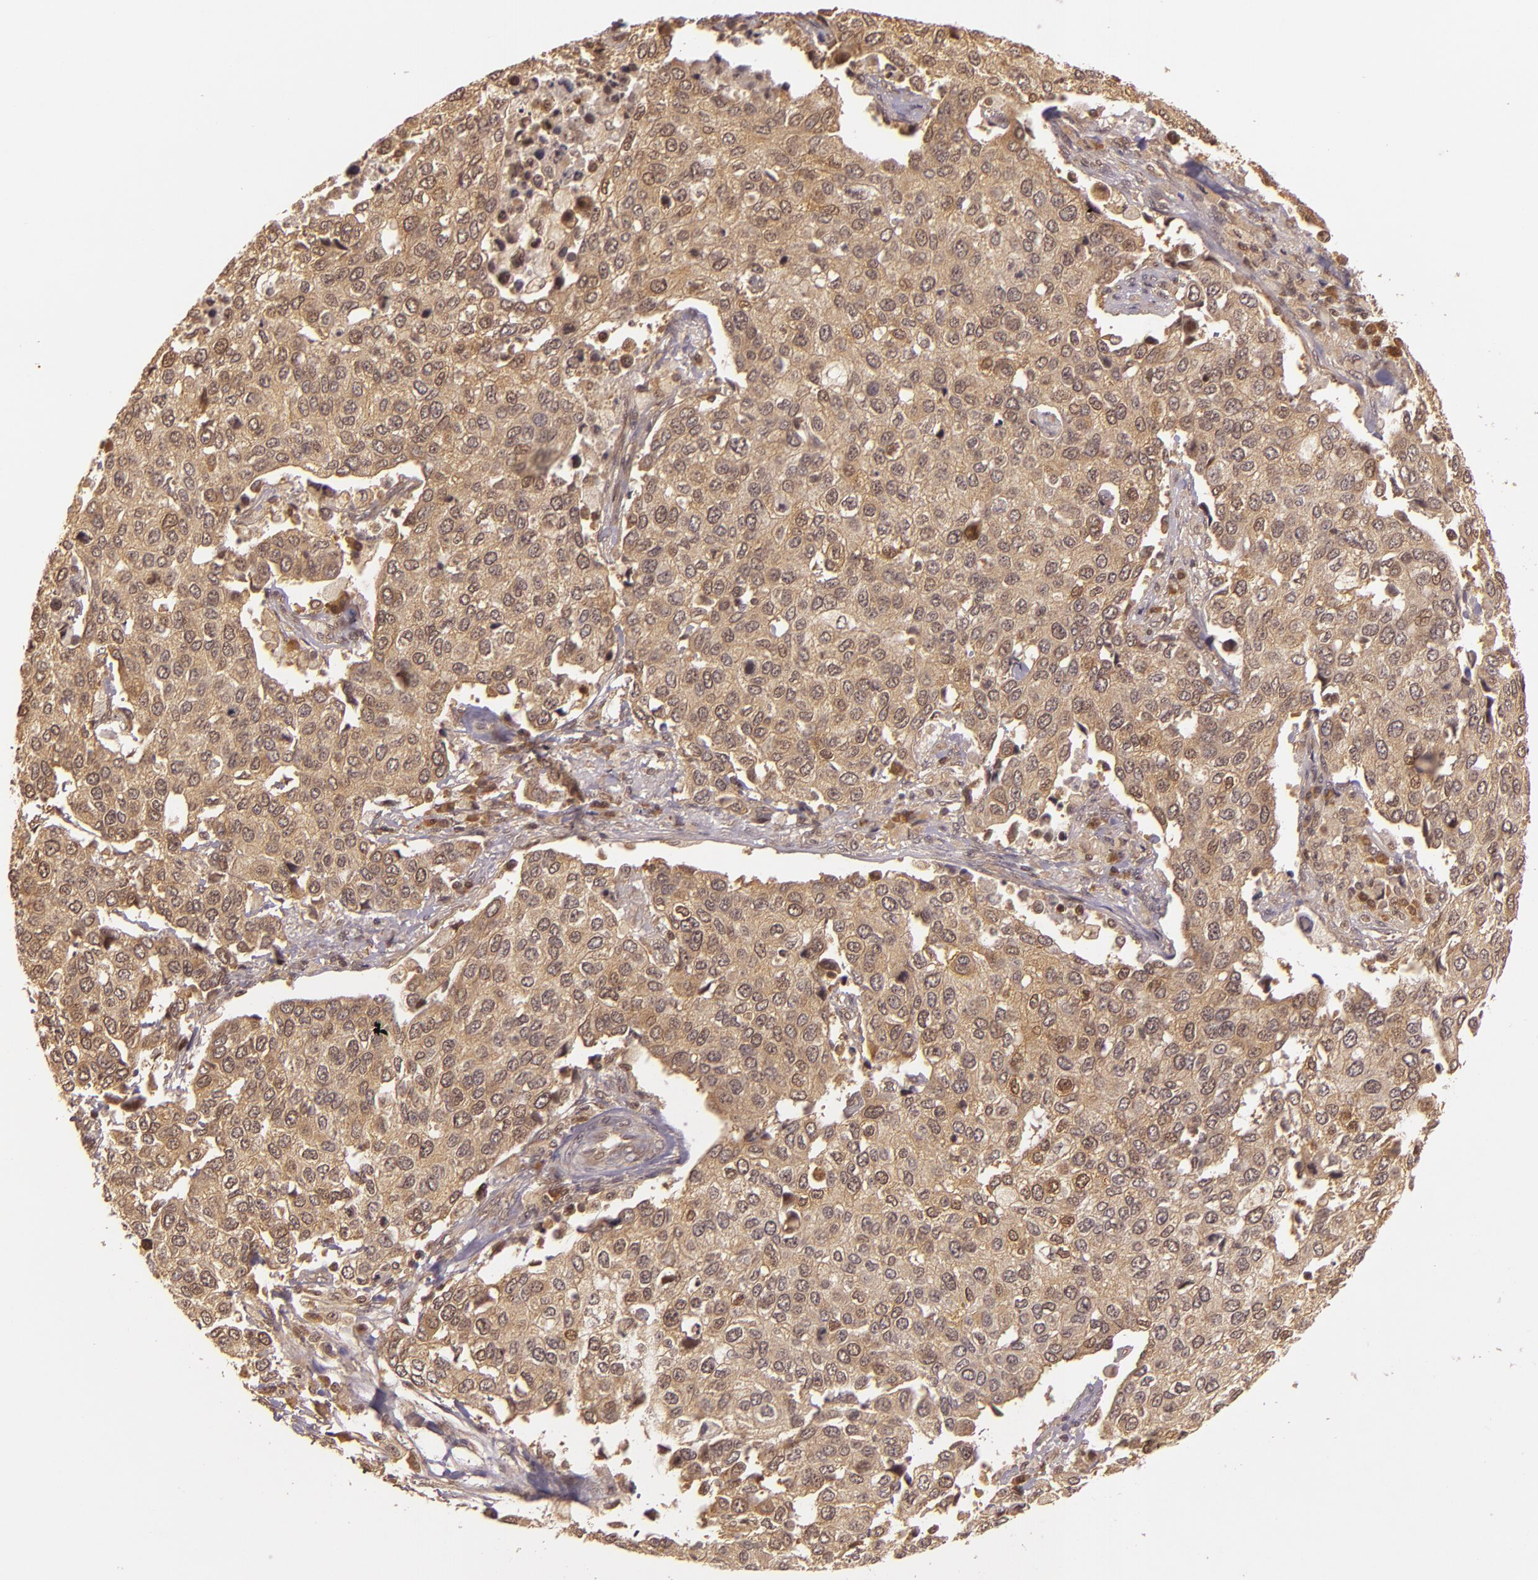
{"staining": {"intensity": "moderate", "quantity": ">75%", "location": "cytoplasmic/membranous,nuclear"}, "tissue": "cervical cancer", "cell_type": "Tumor cells", "image_type": "cancer", "snomed": [{"axis": "morphology", "description": "Squamous cell carcinoma, NOS"}, {"axis": "topography", "description": "Cervix"}], "caption": "Immunohistochemical staining of cervical squamous cell carcinoma shows moderate cytoplasmic/membranous and nuclear protein positivity in about >75% of tumor cells. The staining was performed using DAB (3,3'-diaminobenzidine), with brown indicating positive protein expression. Nuclei are stained blue with hematoxylin.", "gene": "TXNRD2", "patient": {"sex": "female", "age": 54}}